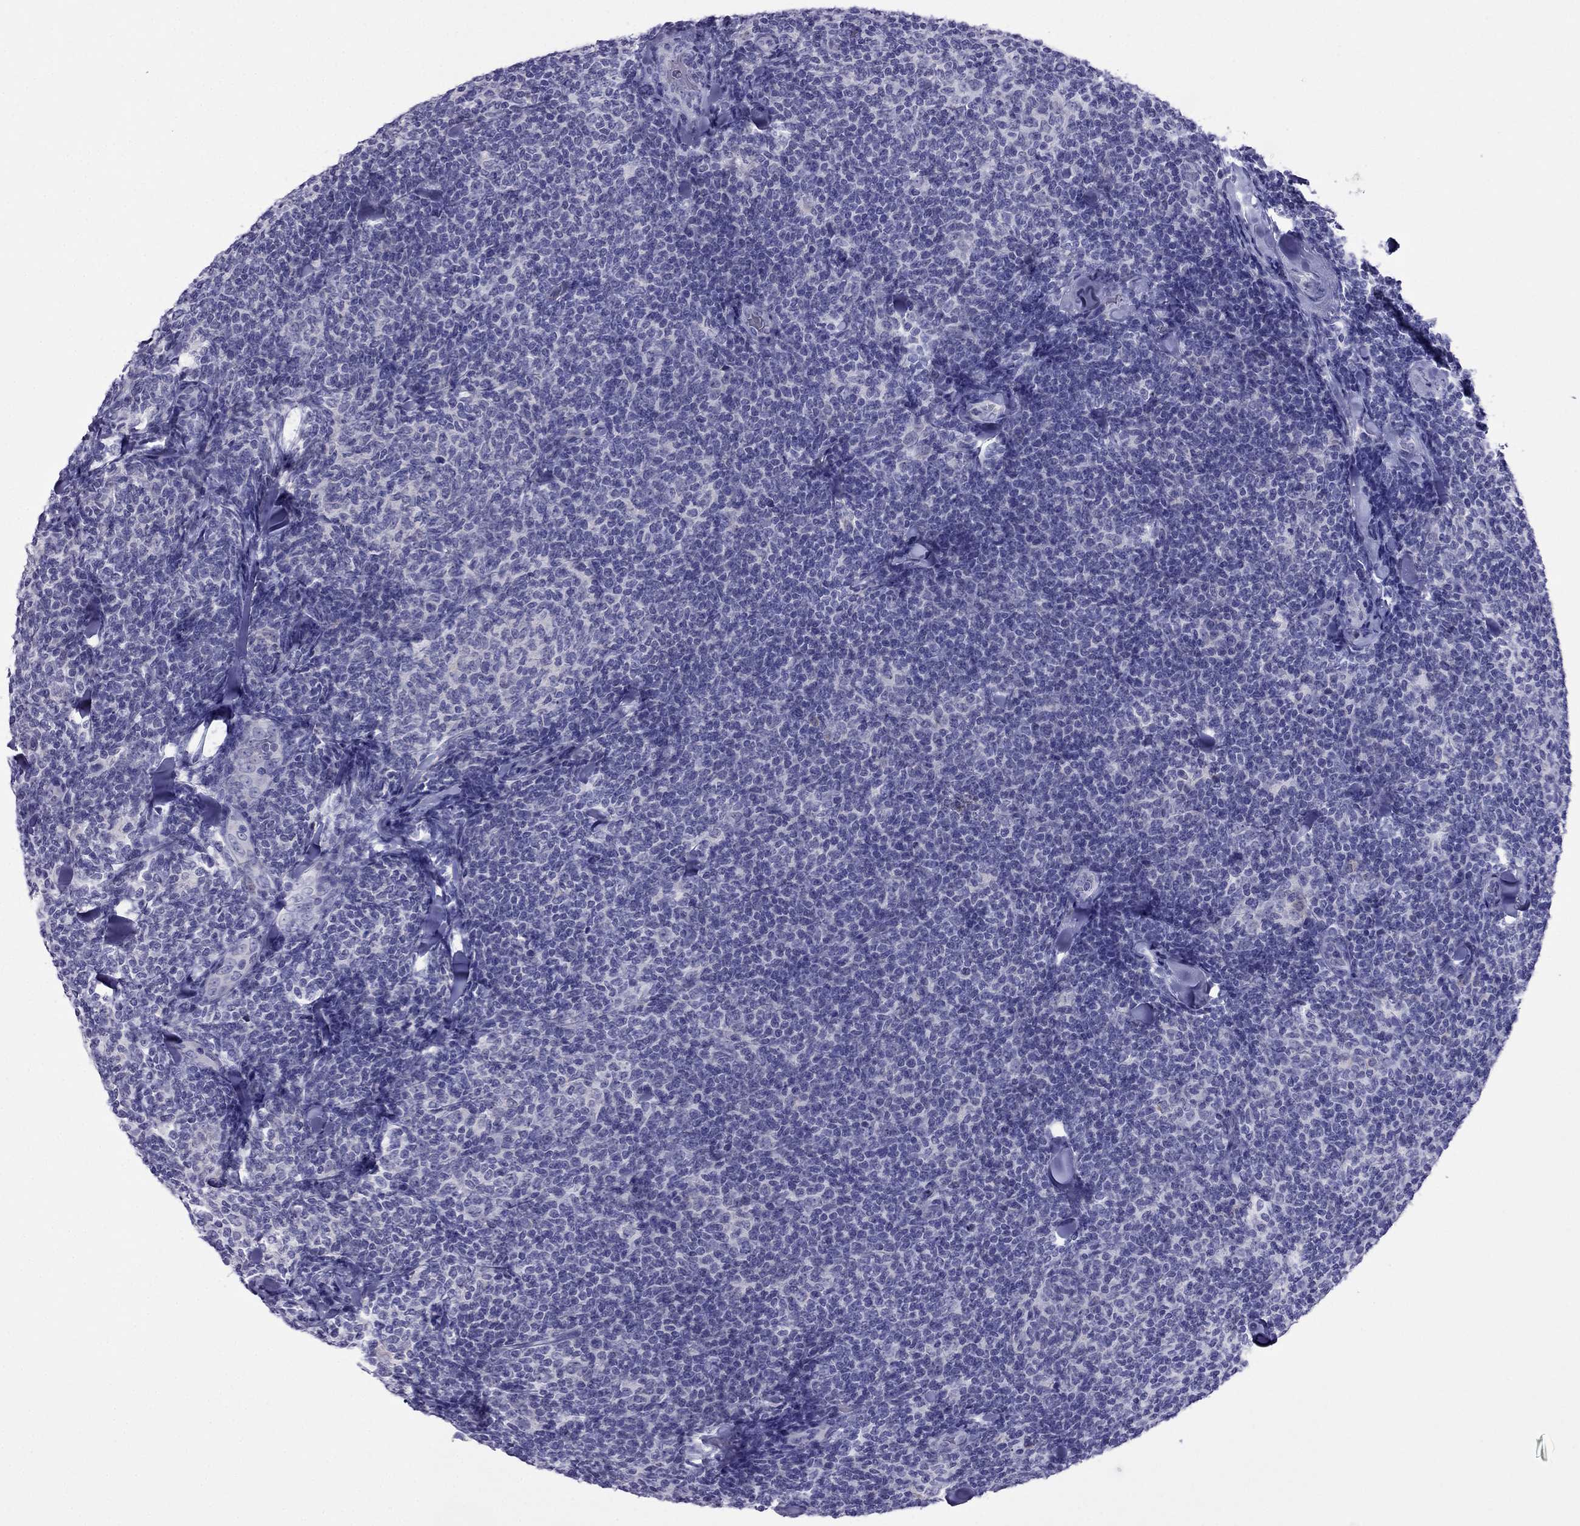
{"staining": {"intensity": "negative", "quantity": "none", "location": "none"}, "tissue": "lymphoma", "cell_type": "Tumor cells", "image_type": "cancer", "snomed": [{"axis": "morphology", "description": "Malignant lymphoma, non-Hodgkin's type, Low grade"}, {"axis": "topography", "description": "Lymph node"}], "caption": "IHC photomicrograph of neoplastic tissue: malignant lymphoma, non-Hodgkin's type (low-grade) stained with DAB (3,3'-diaminobenzidine) shows no significant protein positivity in tumor cells. (IHC, brightfield microscopy, high magnification).", "gene": "PCDHA6", "patient": {"sex": "female", "age": 56}}